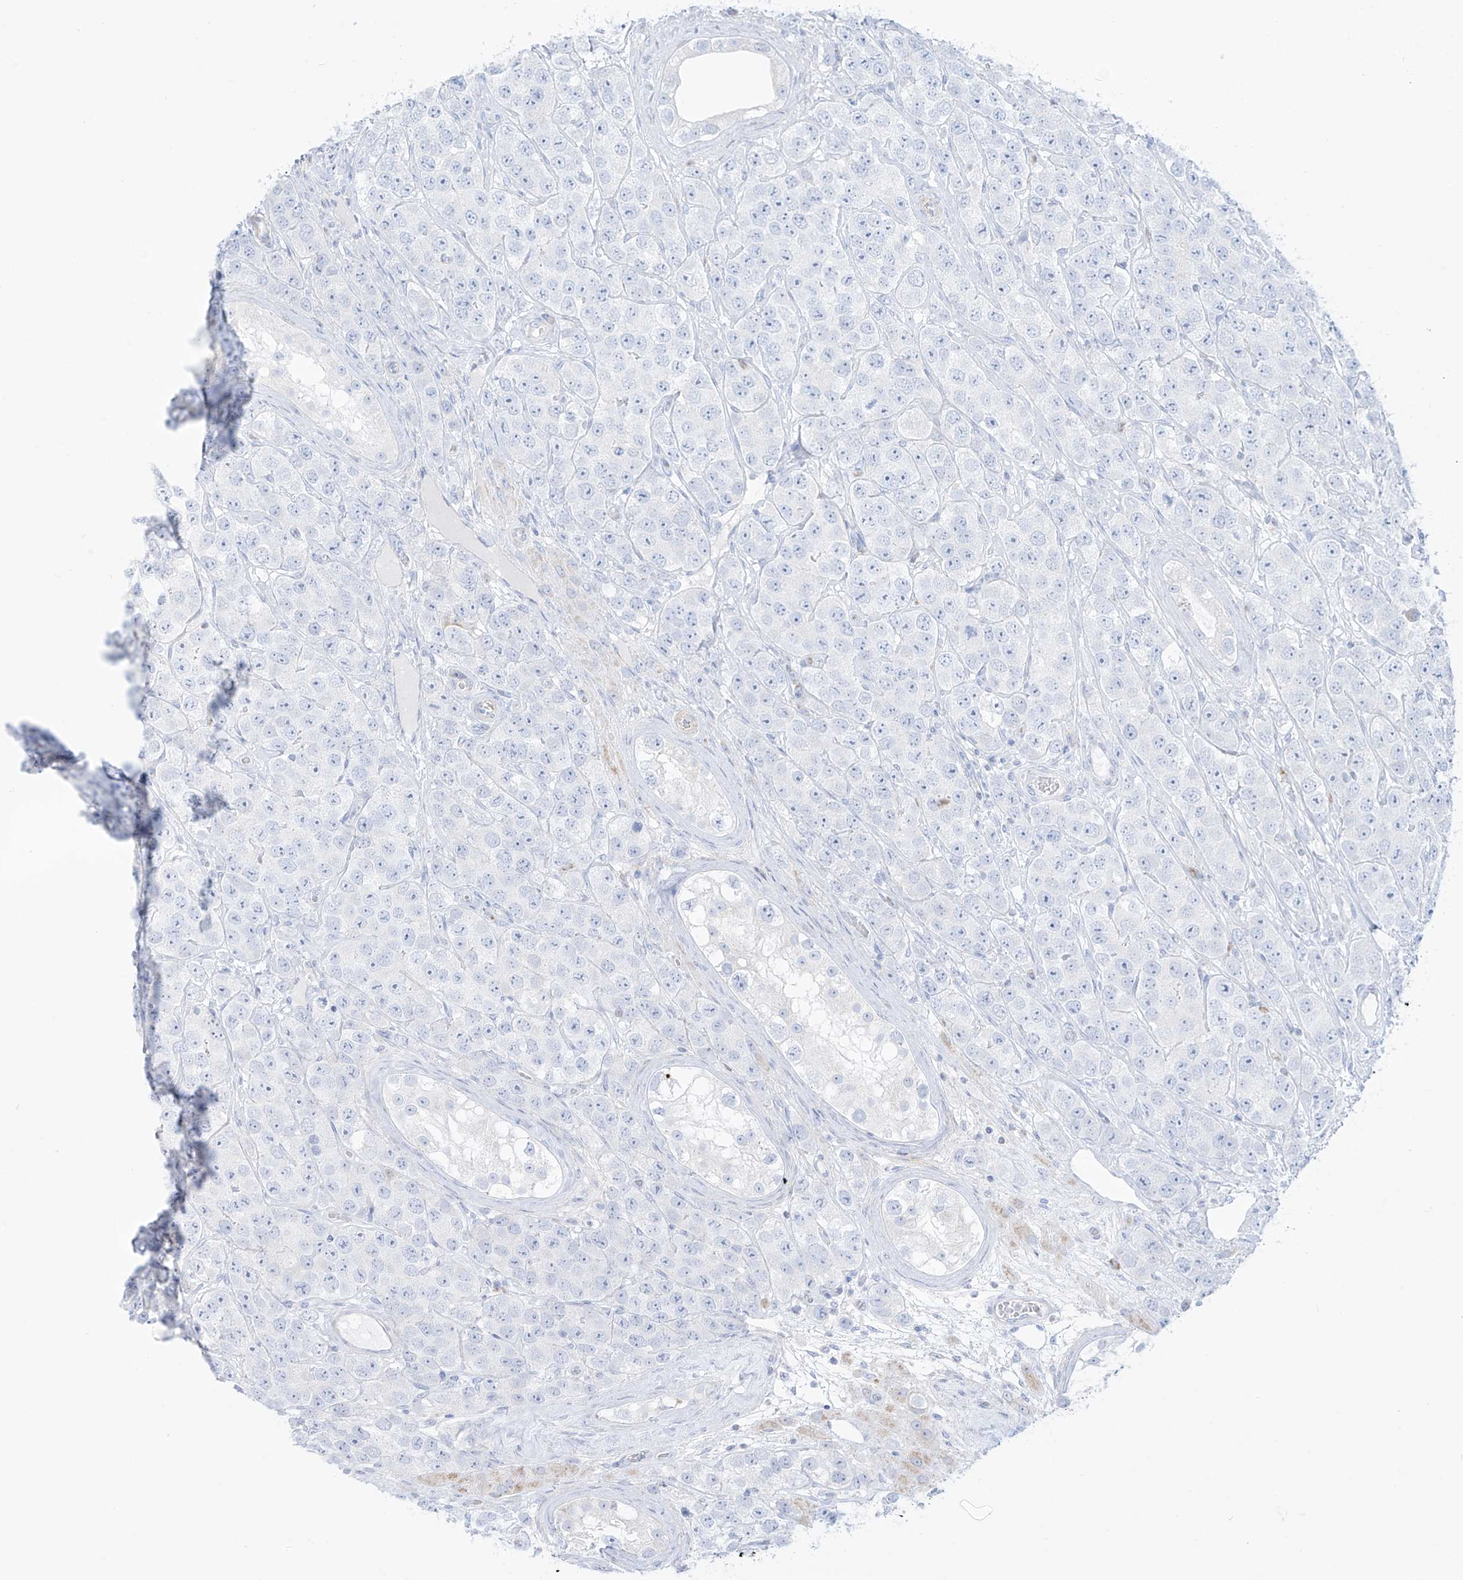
{"staining": {"intensity": "negative", "quantity": "none", "location": "none"}, "tissue": "testis cancer", "cell_type": "Tumor cells", "image_type": "cancer", "snomed": [{"axis": "morphology", "description": "Seminoma, NOS"}, {"axis": "topography", "description": "Testis"}], "caption": "Human testis cancer (seminoma) stained for a protein using IHC reveals no positivity in tumor cells.", "gene": "SLC26A3", "patient": {"sex": "male", "age": 28}}